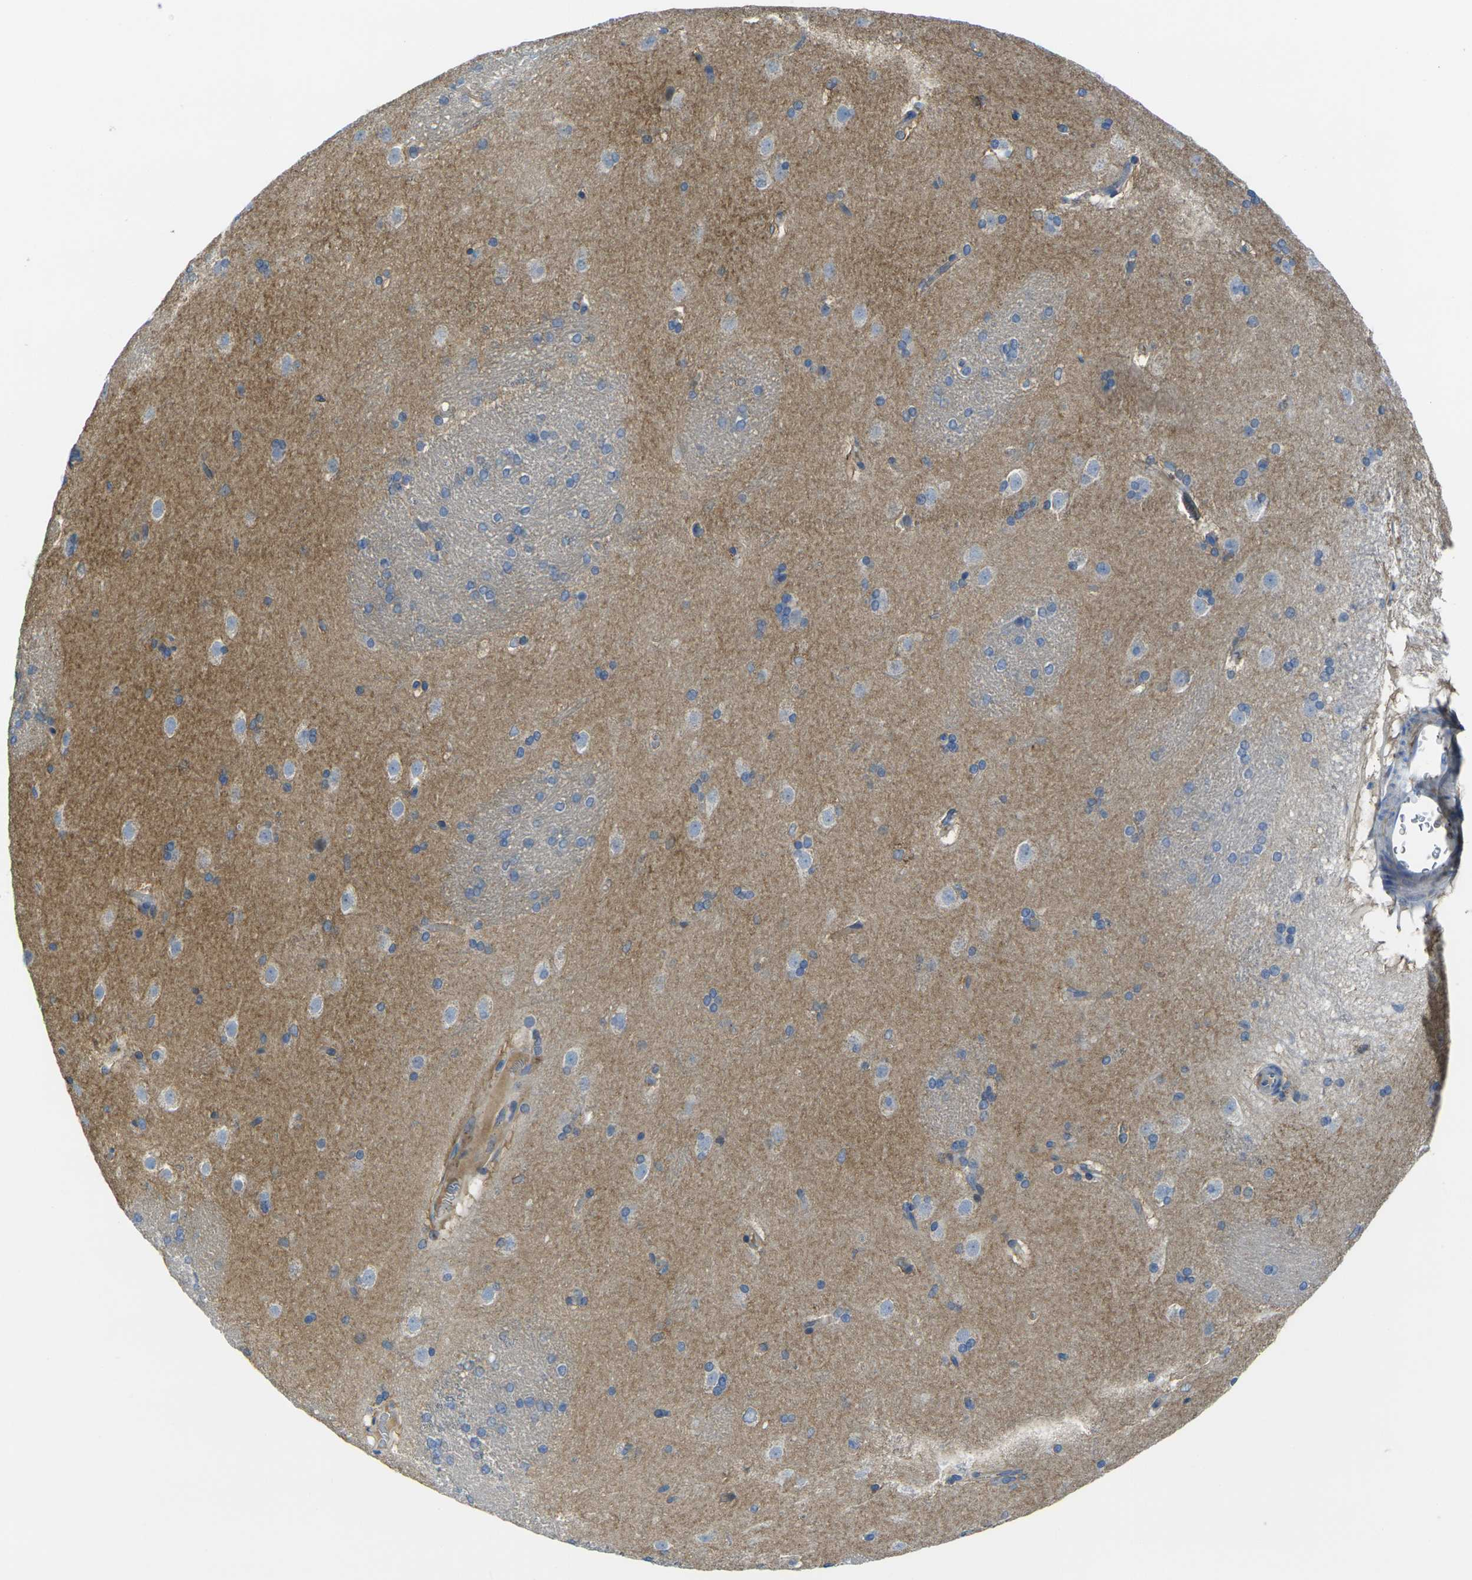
{"staining": {"intensity": "negative", "quantity": "none", "location": "none"}, "tissue": "caudate", "cell_type": "Glial cells", "image_type": "normal", "snomed": [{"axis": "morphology", "description": "Normal tissue, NOS"}, {"axis": "topography", "description": "Lateral ventricle wall"}], "caption": "Protein analysis of unremarkable caudate displays no significant positivity in glial cells.", "gene": "GNA12", "patient": {"sex": "female", "age": 19}}